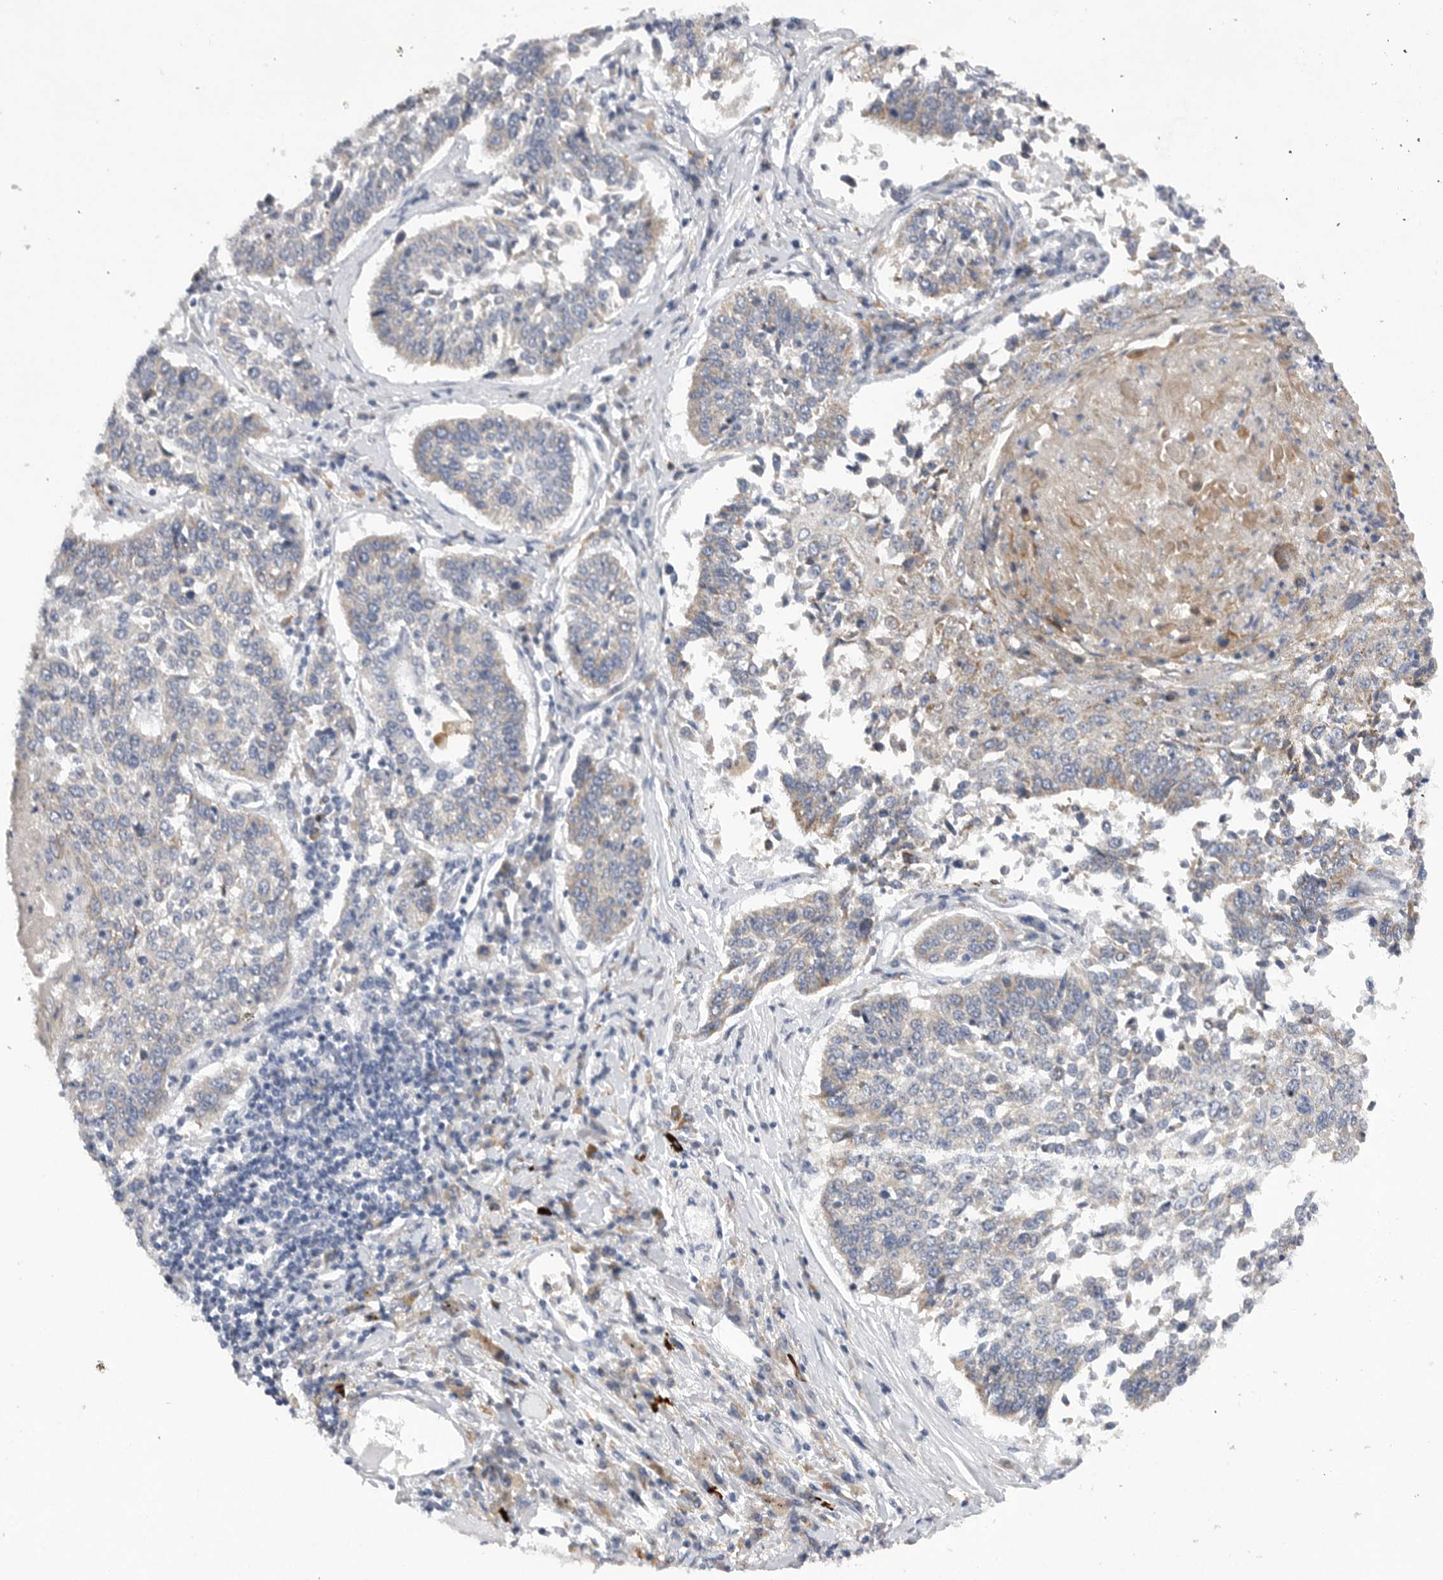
{"staining": {"intensity": "negative", "quantity": "none", "location": "none"}, "tissue": "lung cancer", "cell_type": "Tumor cells", "image_type": "cancer", "snomed": [{"axis": "morphology", "description": "Normal tissue, NOS"}, {"axis": "morphology", "description": "Squamous cell carcinoma, NOS"}, {"axis": "topography", "description": "Cartilage tissue"}, {"axis": "topography", "description": "Lung"}, {"axis": "topography", "description": "Peripheral nerve tissue"}], "caption": "There is no significant expression in tumor cells of lung squamous cell carcinoma.", "gene": "EDEM3", "patient": {"sex": "female", "age": 49}}